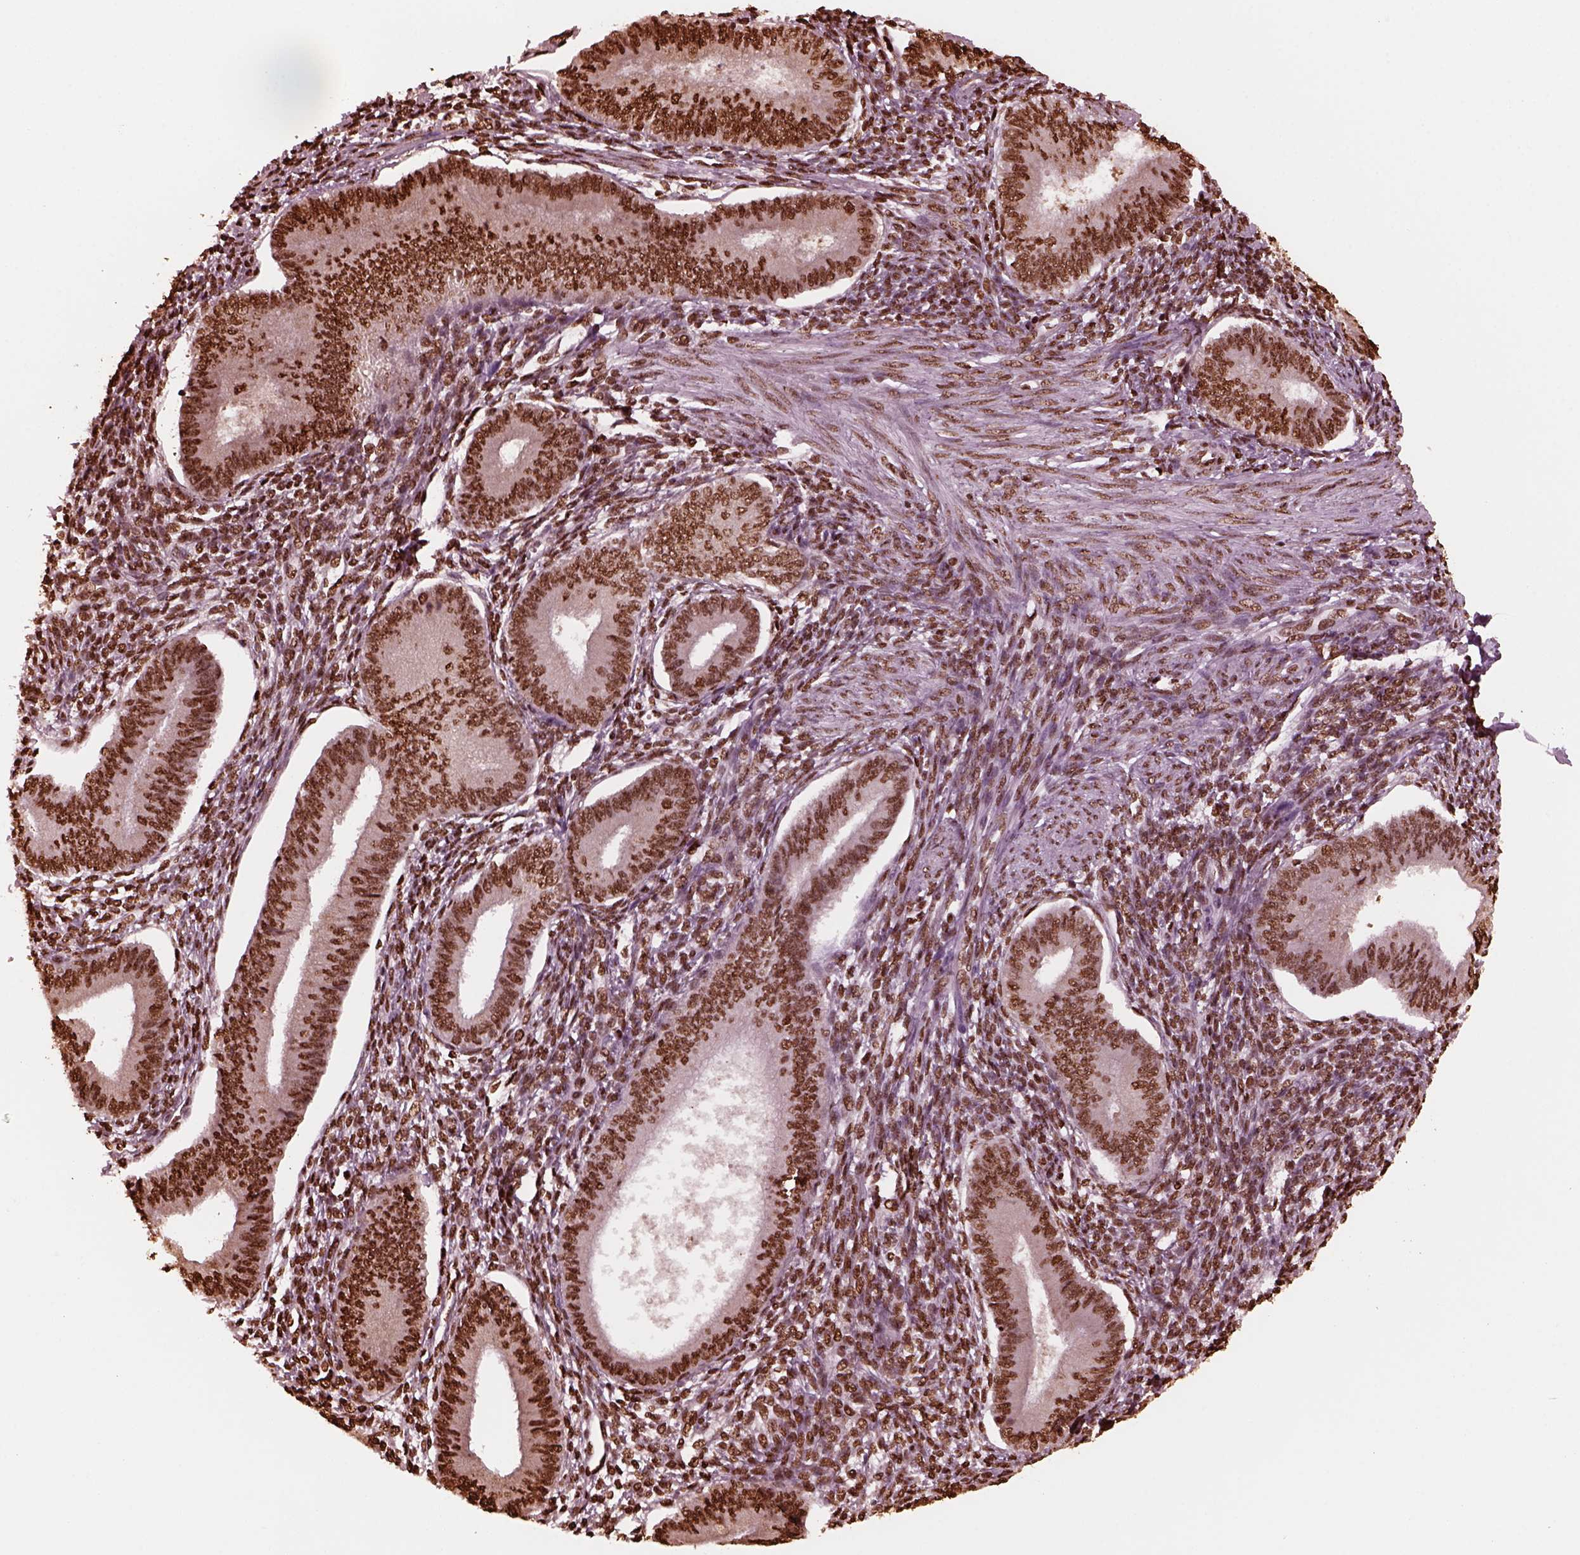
{"staining": {"intensity": "moderate", "quantity": ">75%", "location": "nuclear"}, "tissue": "endometrium", "cell_type": "Cells in endometrial stroma", "image_type": "normal", "snomed": [{"axis": "morphology", "description": "Normal tissue, NOS"}, {"axis": "topography", "description": "Endometrium"}], "caption": "This micrograph shows immunohistochemistry staining of normal human endometrium, with medium moderate nuclear positivity in approximately >75% of cells in endometrial stroma.", "gene": "NSD1", "patient": {"sex": "female", "age": 39}}